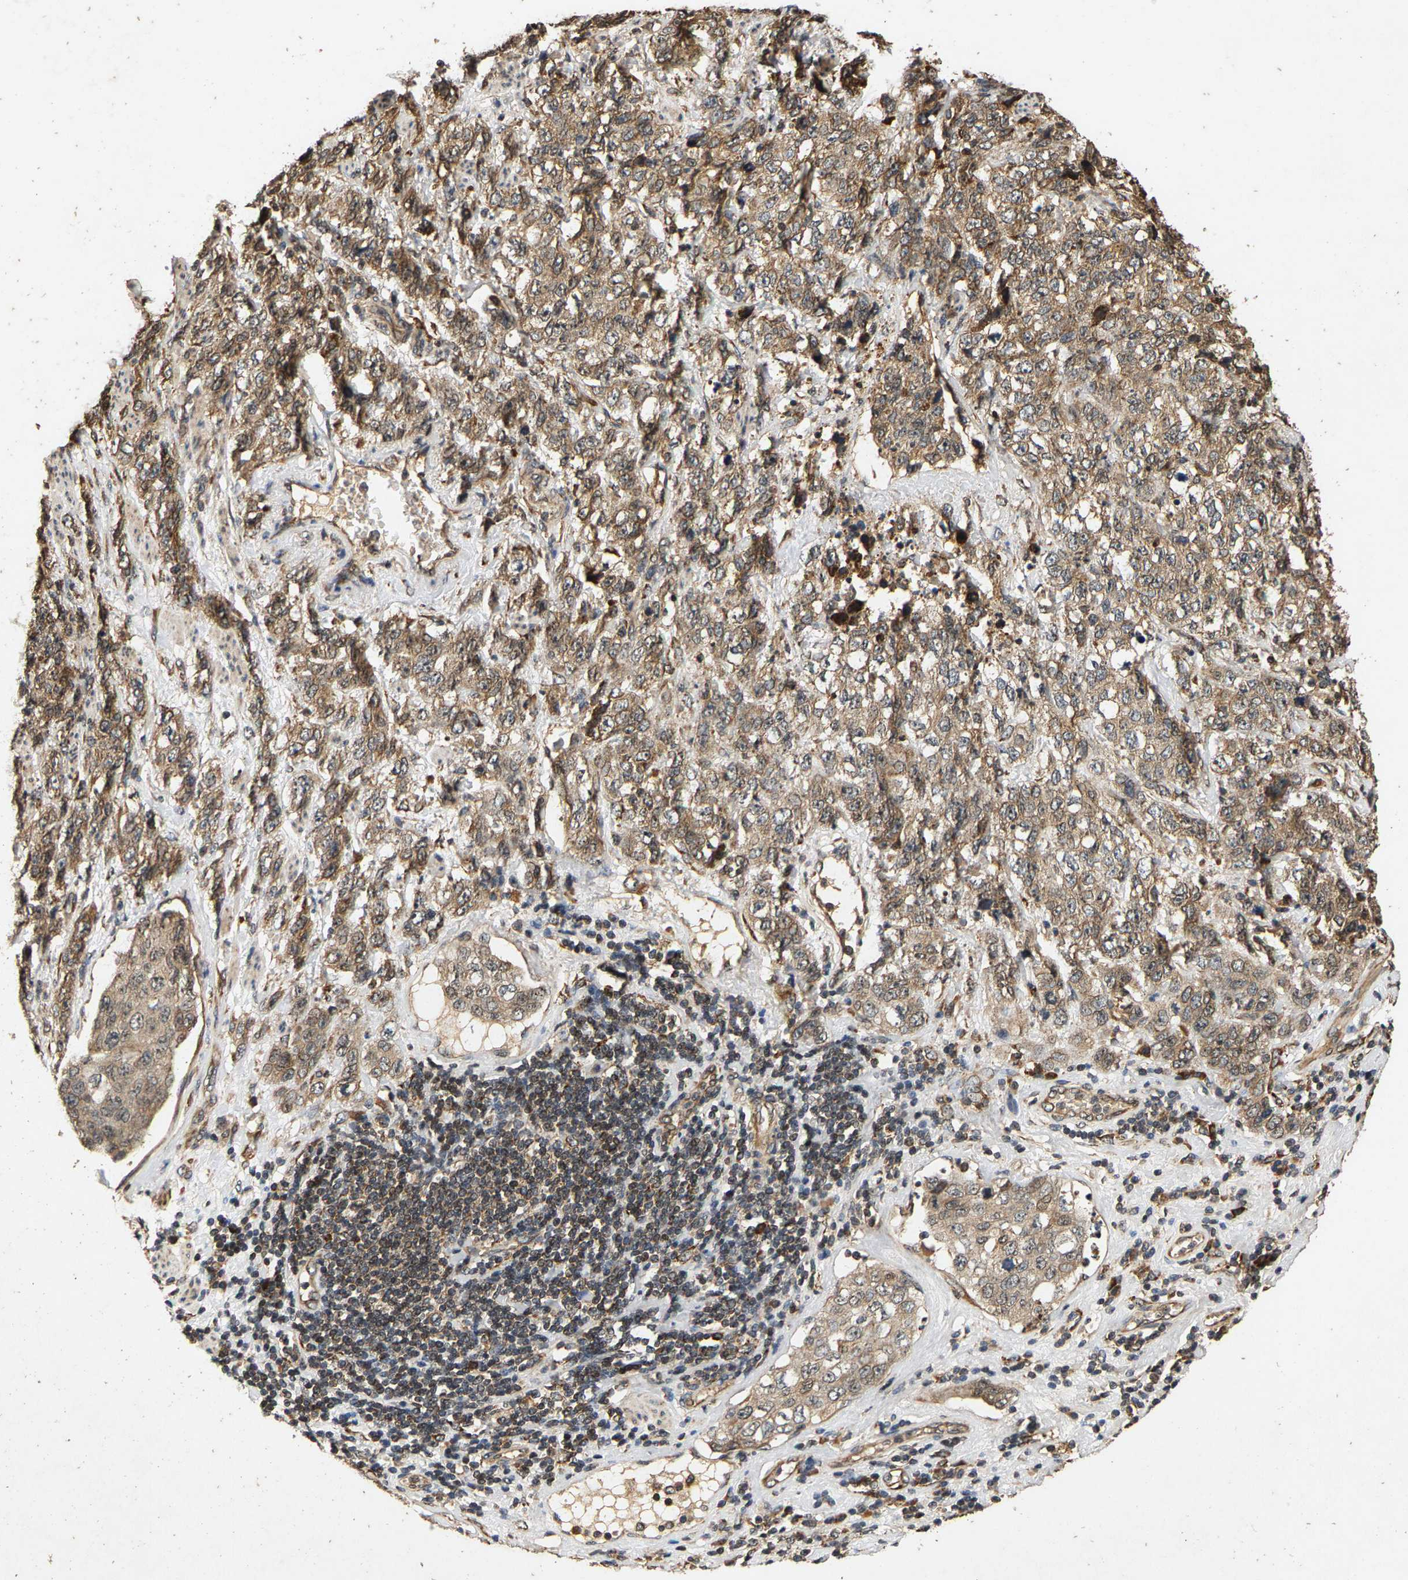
{"staining": {"intensity": "weak", "quantity": ">75%", "location": "cytoplasmic/membranous"}, "tissue": "stomach cancer", "cell_type": "Tumor cells", "image_type": "cancer", "snomed": [{"axis": "morphology", "description": "Adenocarcinoma, NOS"}, {"axis": "topography", "description": "Stomach"}], "caption": "Immunohistochemical staining of stomach cancer (adenocarcinoma) exhibits low levels of weak cytoplasmic/membranous staining in about >75% of tumor cells. (Brightfield microscopy of DAB IHC at high magnification).", "gene": "CIDEC", "patient": {"sex": "male", "age": 48}}